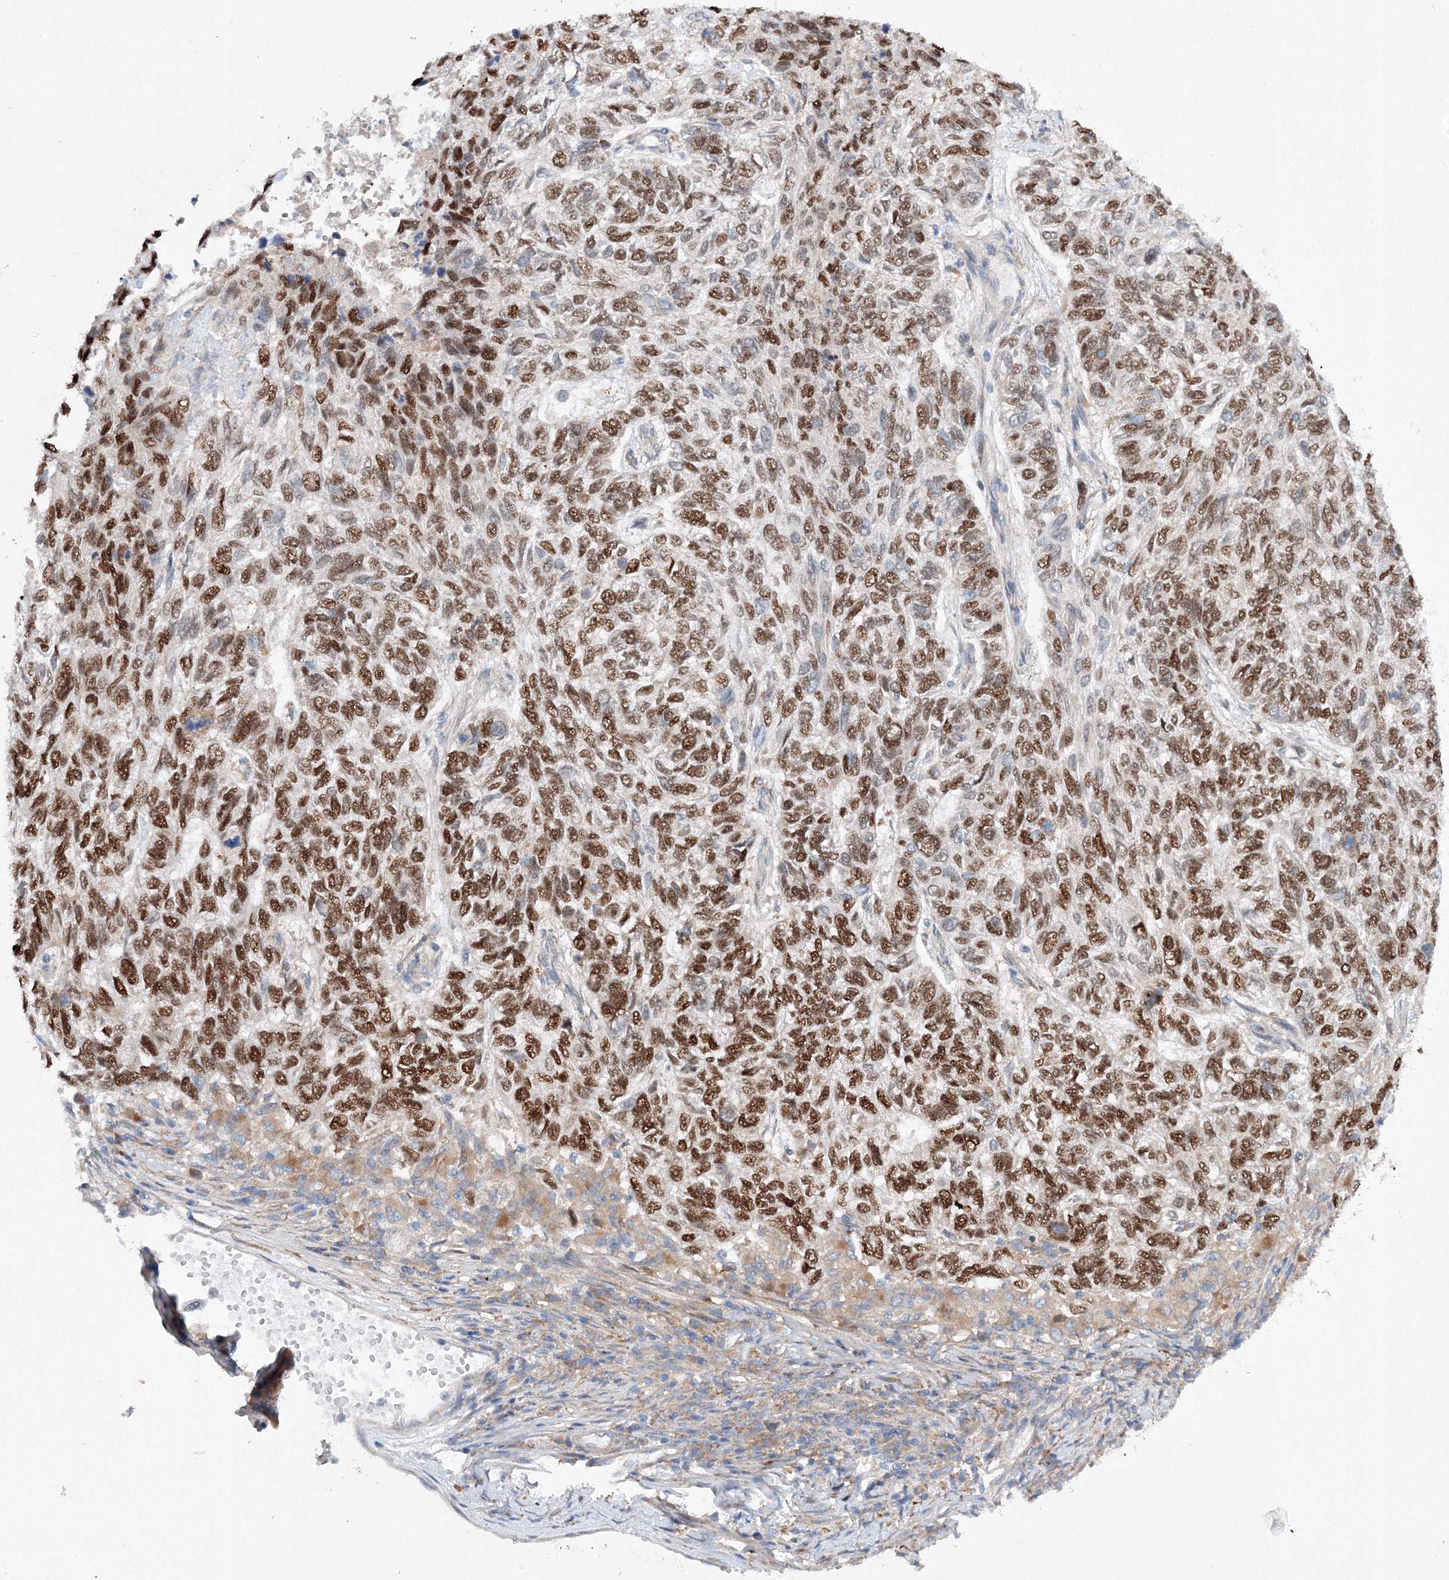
{"staining": {"intensity": "strong", "quantity": ">75%", "location": "nuclear"}, "tissue": "skin cancer", "cell_type": "Tumor cells", "image_type": "cancer", "snomed": [{"axis": "morphology", "description": "Basal cell carcinoma"}, {"axis": "topography", "description": "Skin"}], "caption": "Protein staining displays strong nuclear positivity in about >75% of tumor cells in skin cancer. Nuclei are stained in blue.", "gene": "SLC36A1", "patient": {"sex": "female", "age": 65}}